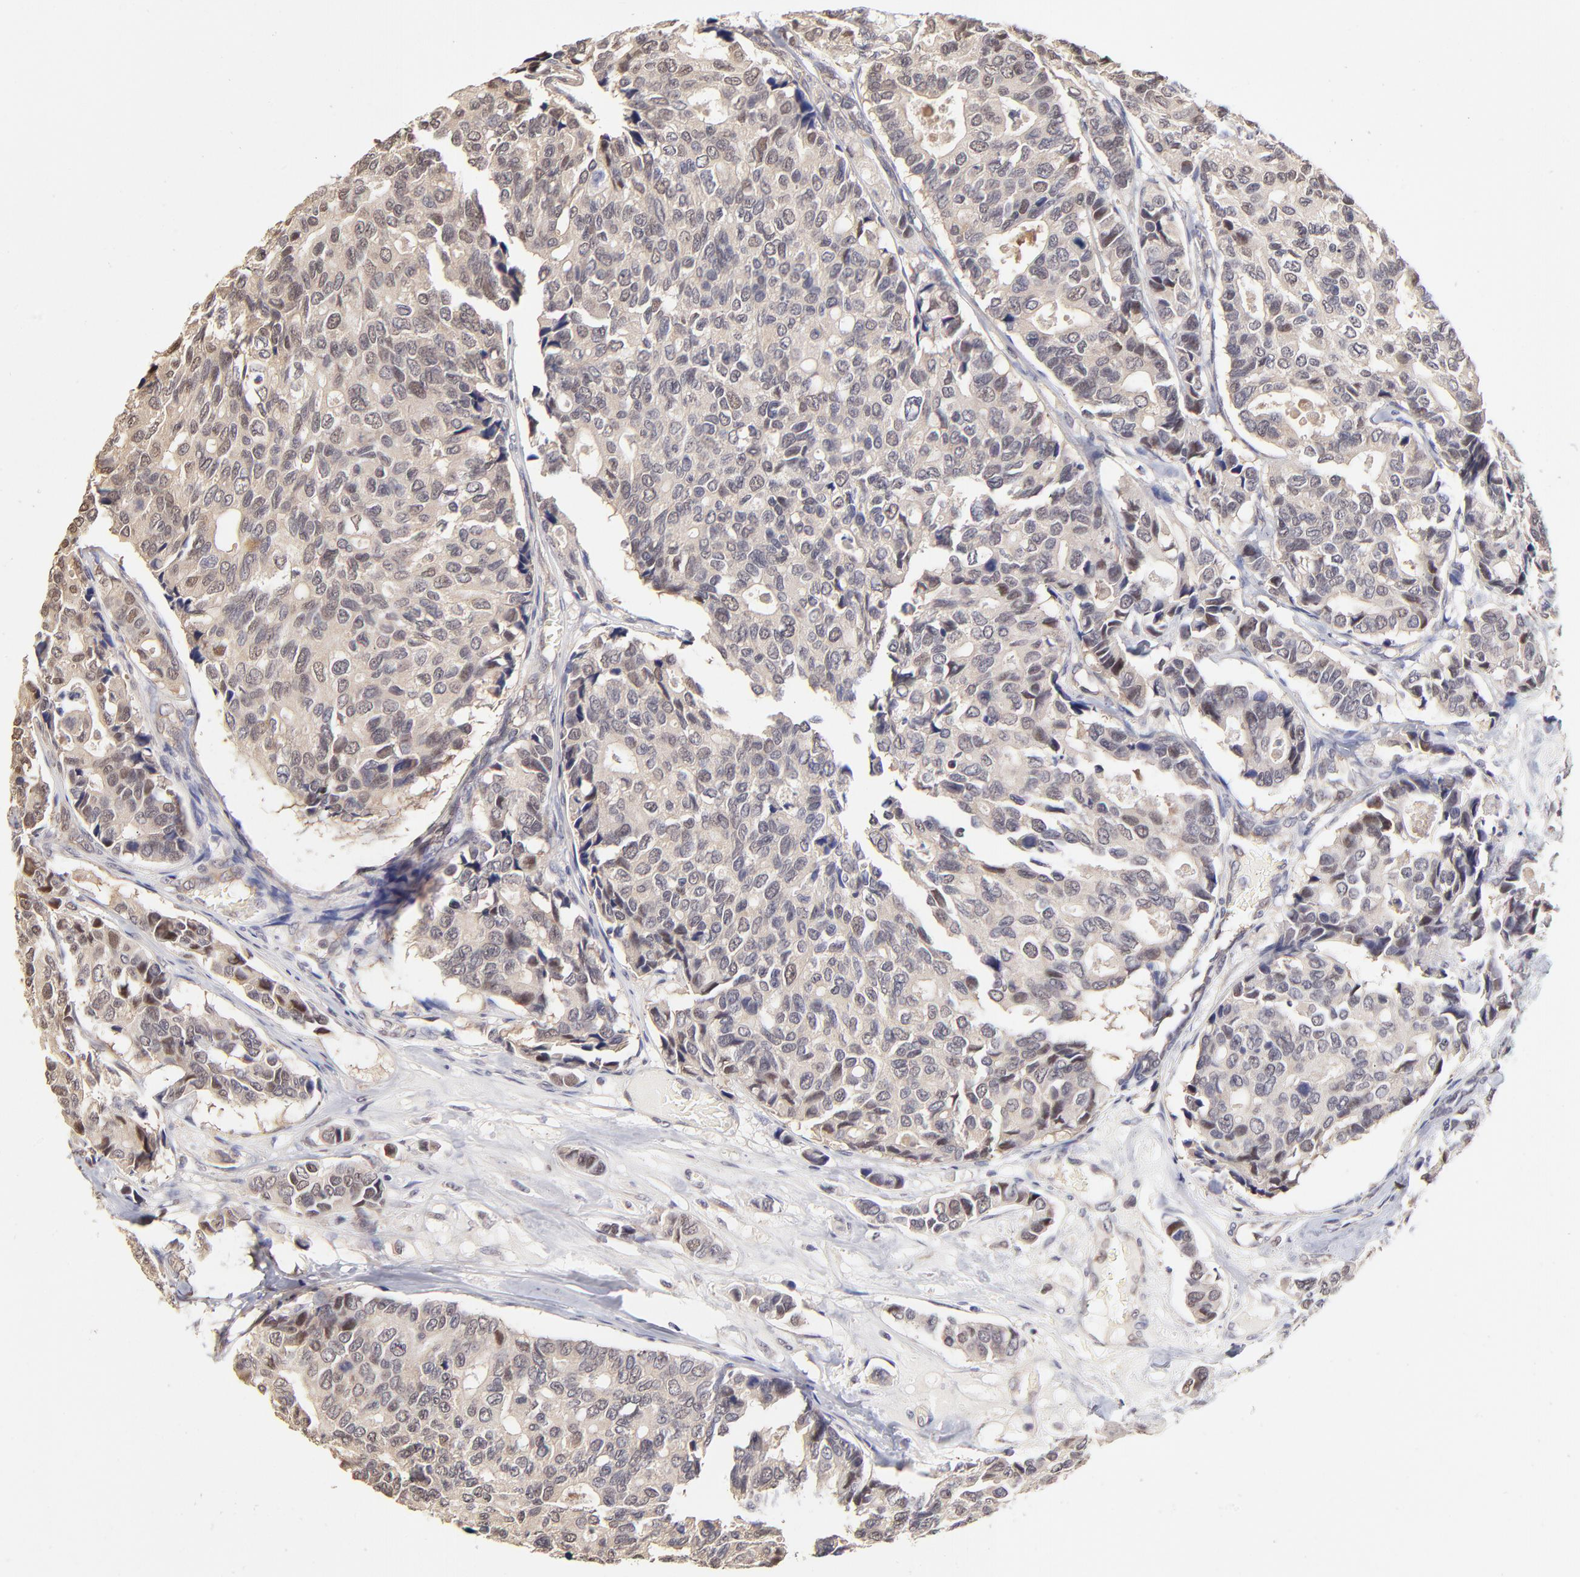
{"staining": {"intensity": "moderate", "quantity": ">75%", "location": "cytoplasmic/membranous"}, "tissue": "breast cancer", "cell_type": "Tumor cells", "image_type": "cancer", "snomed": [{"axis": "morphology", "description": "Duct carcinoma"}, {"axis": "topography", "description": "Breast"}], "caption": "Protein expression analysis of breast cancer (intraductal carcinoma) shows moderate cytoplasmic/membranous positivity in approximately >75% of tumor cells.", "gene": "ZNF10", "patient": {"sex": "female", "age": 69}}